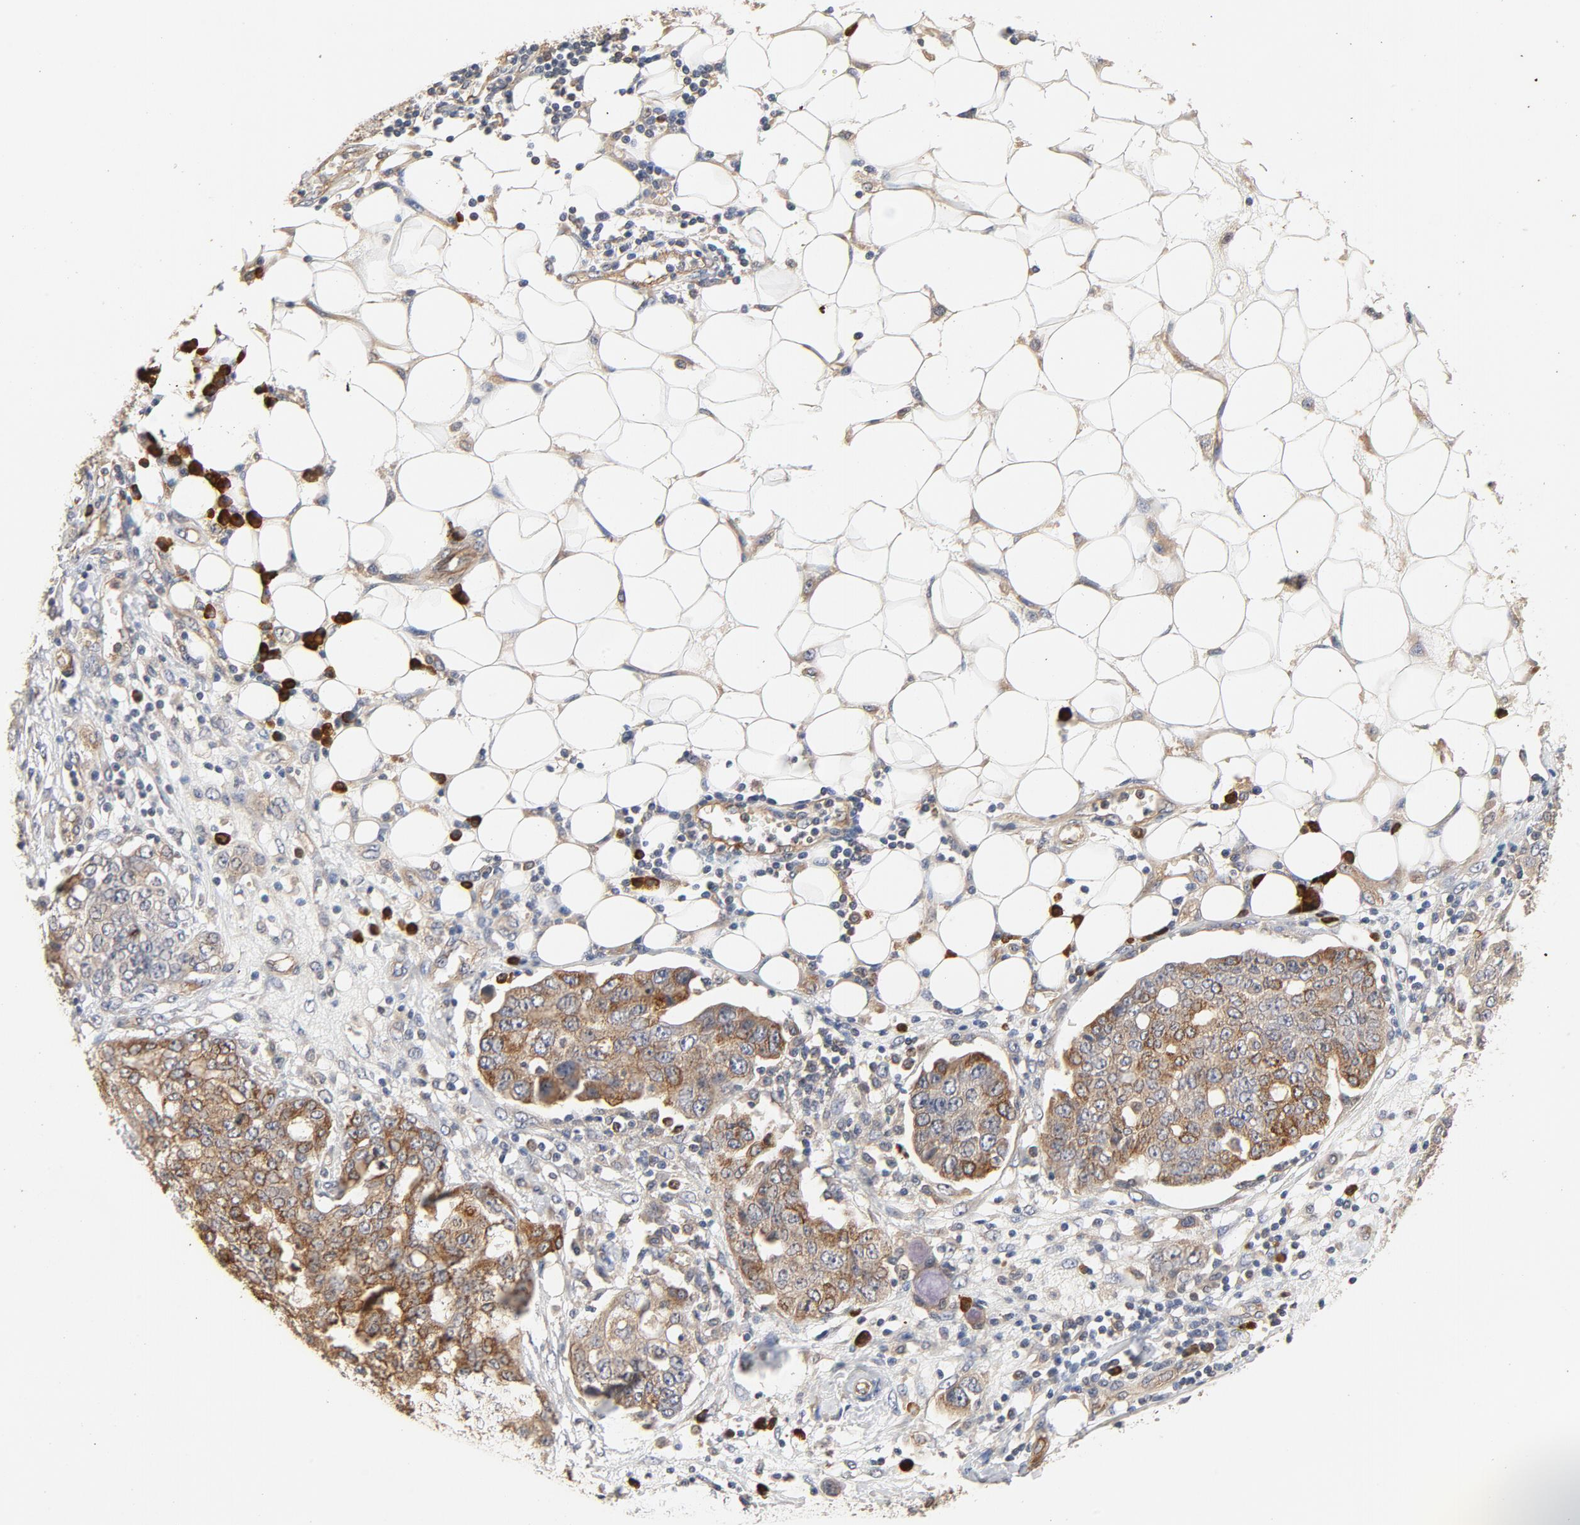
{"staining": {"intensity": "moderate", "quantity": "<25%", "location": "cytoplasmic/membranous"}, "tissue": "ovarian cancer", "cell_type": "Tumor cells", "image_type": "cancer", "snomed": [{"axis": "morphology", "description": "Cystadenocarcinoma, serous, NOS"}, {"axis": "topography", "description": "Soft tissue"}, {"axis": "topography", "description": "Ovary"}], "caption": "This is an image of immunohistochemistry (IHC) staining of ovarian cancer (serous cystadenocarcinoma), which shows moderate expression in the cytoplasmic/membranous of tumor cells.", "gene": "UBE2J1", "patient": {"sex": "female", "age": 57}}